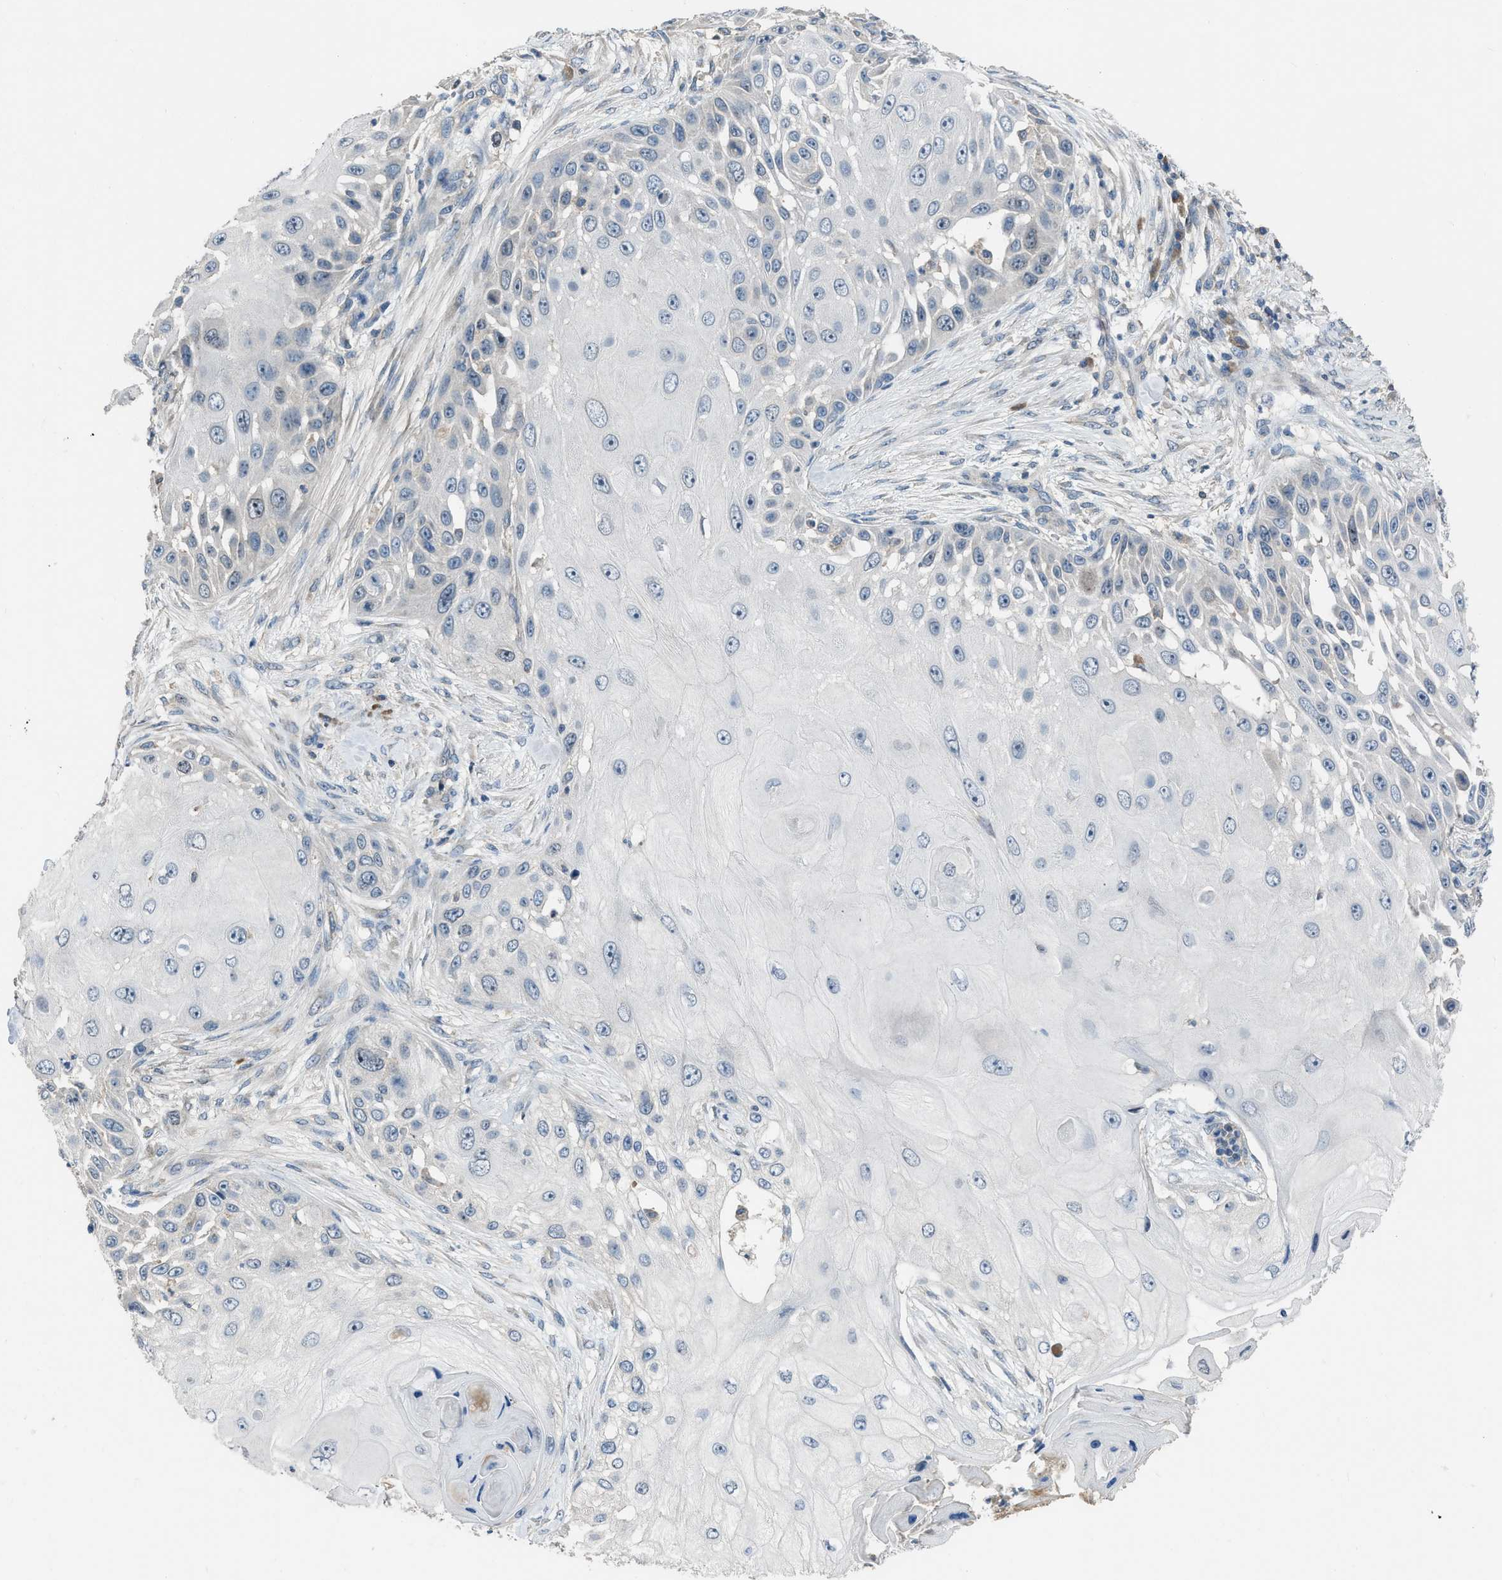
{"staining": {"intensity": "negative", "quantity": "none", "location": "none"}, "tissue": "skin cancer", "cell_type": "Tumor cells", "image_type": "cancer", "snomed": [{"axis": "morphology", "description": "Squamous cell carcinoma, NOS"}, {"axis": "topography", "description": "Skin"}], "caption": "Immunohistochemical staining of skin cancer (squamous cell carcinoma) shows no significant staining in tumor cells. (Immunohistochemistry, brightfield microscopy, high magnification).", "gene": "MIS18A", "patient": {"sex": "female", "age": 44}}